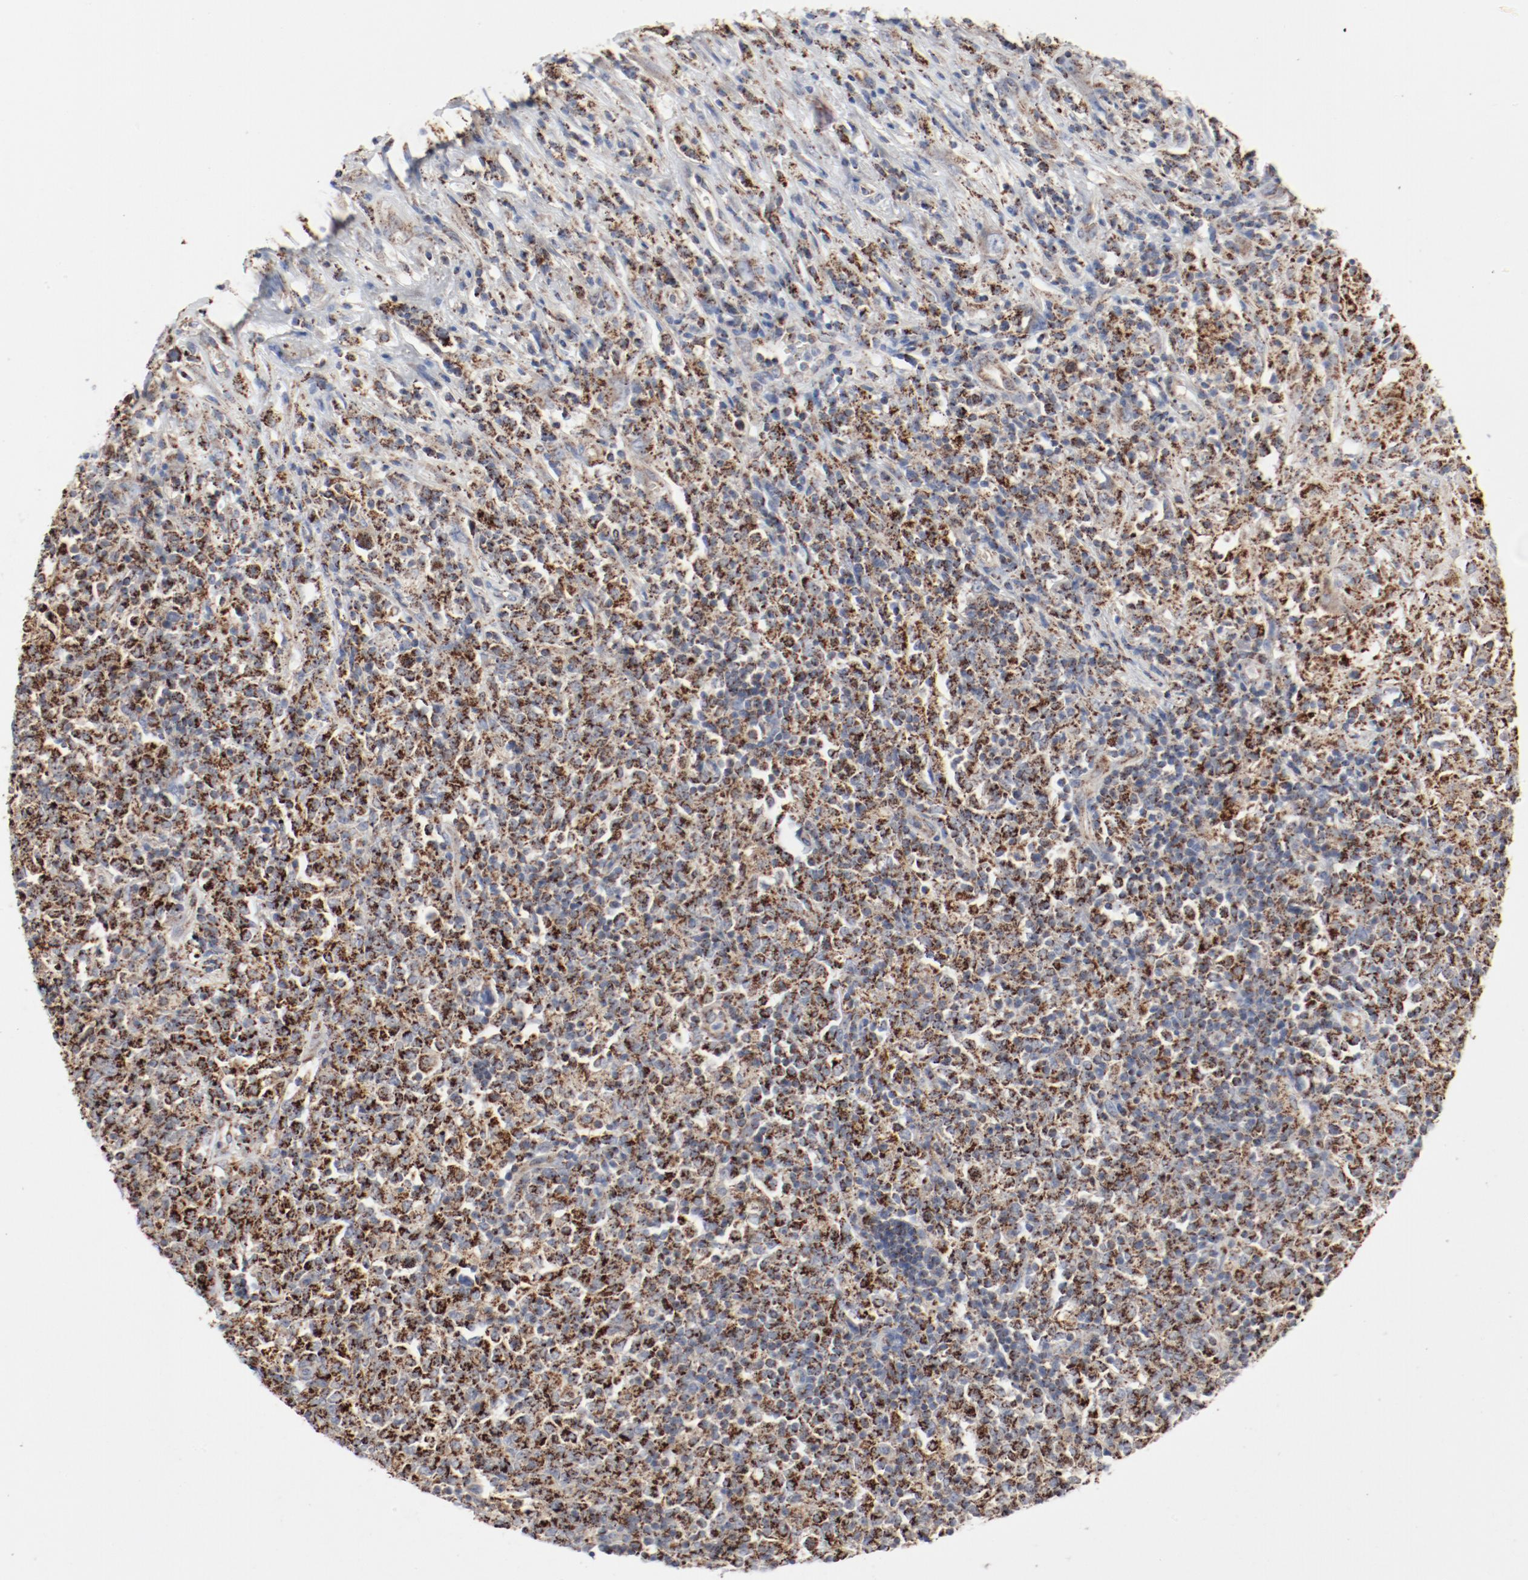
{"staining": {"intensity": "moderate", "quantity": ">75%", "location": "cytoplasmic/membranous"}, "tissue": "lymphoma", "cell_type": "Tumor cells", "image_type": "cancer", "snomed": [{"axis": "morphology", "description": "Malignant lymphoma, non-Hodgkin's type, High grade"}, {"axis": "topography", "description": "Lymph node"}], "caption": "A photomicrograph of malignant lymphoma, non-Hodgkin's type (high-grade) stained for a protein reveals moderate cytoplasmic/membranous brown staining in tumor cells.", "gene": "SETD3", "patient": {"sex": "female", "age": 84}}